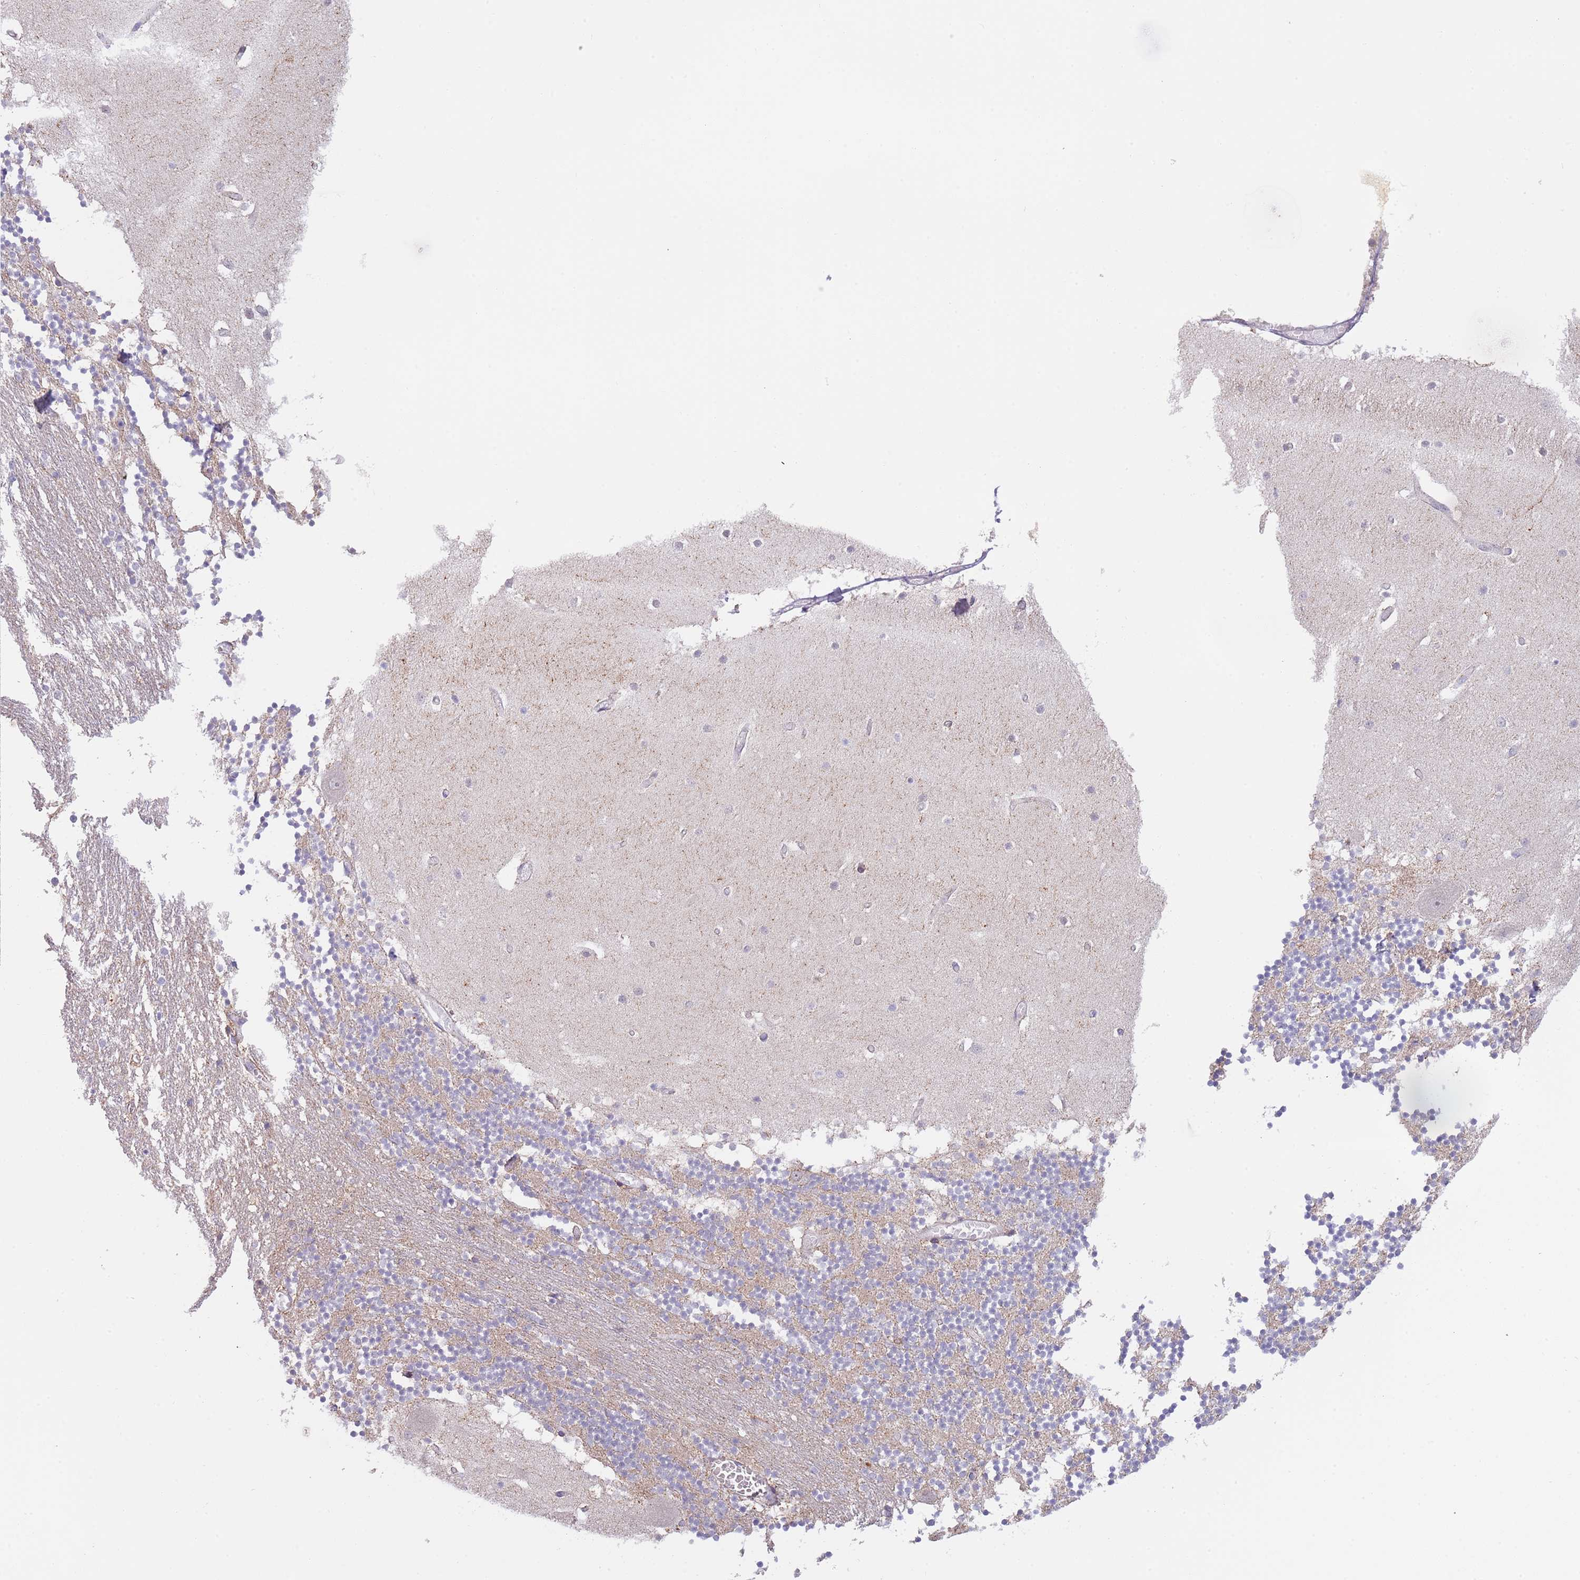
{"staining": {"intensity": "negative", "quantity": "none", "location": "none"}, "tissue": "cerebellum", "cell_type": "Cells in granular layer", "image_type": "normal", "snomed": [{"axis": "morphology", "description": "Normal tissue, NOS"}, {"axis": "topography", "description": "Cerebellum"}], "caption": "Immunohistochemistry image of benign human cerebellum stained for a protein (brown), which shows no expression in cells in granular layer.", "gene": "AP1S2", "patient": {"sex": "female", "age": 28}}